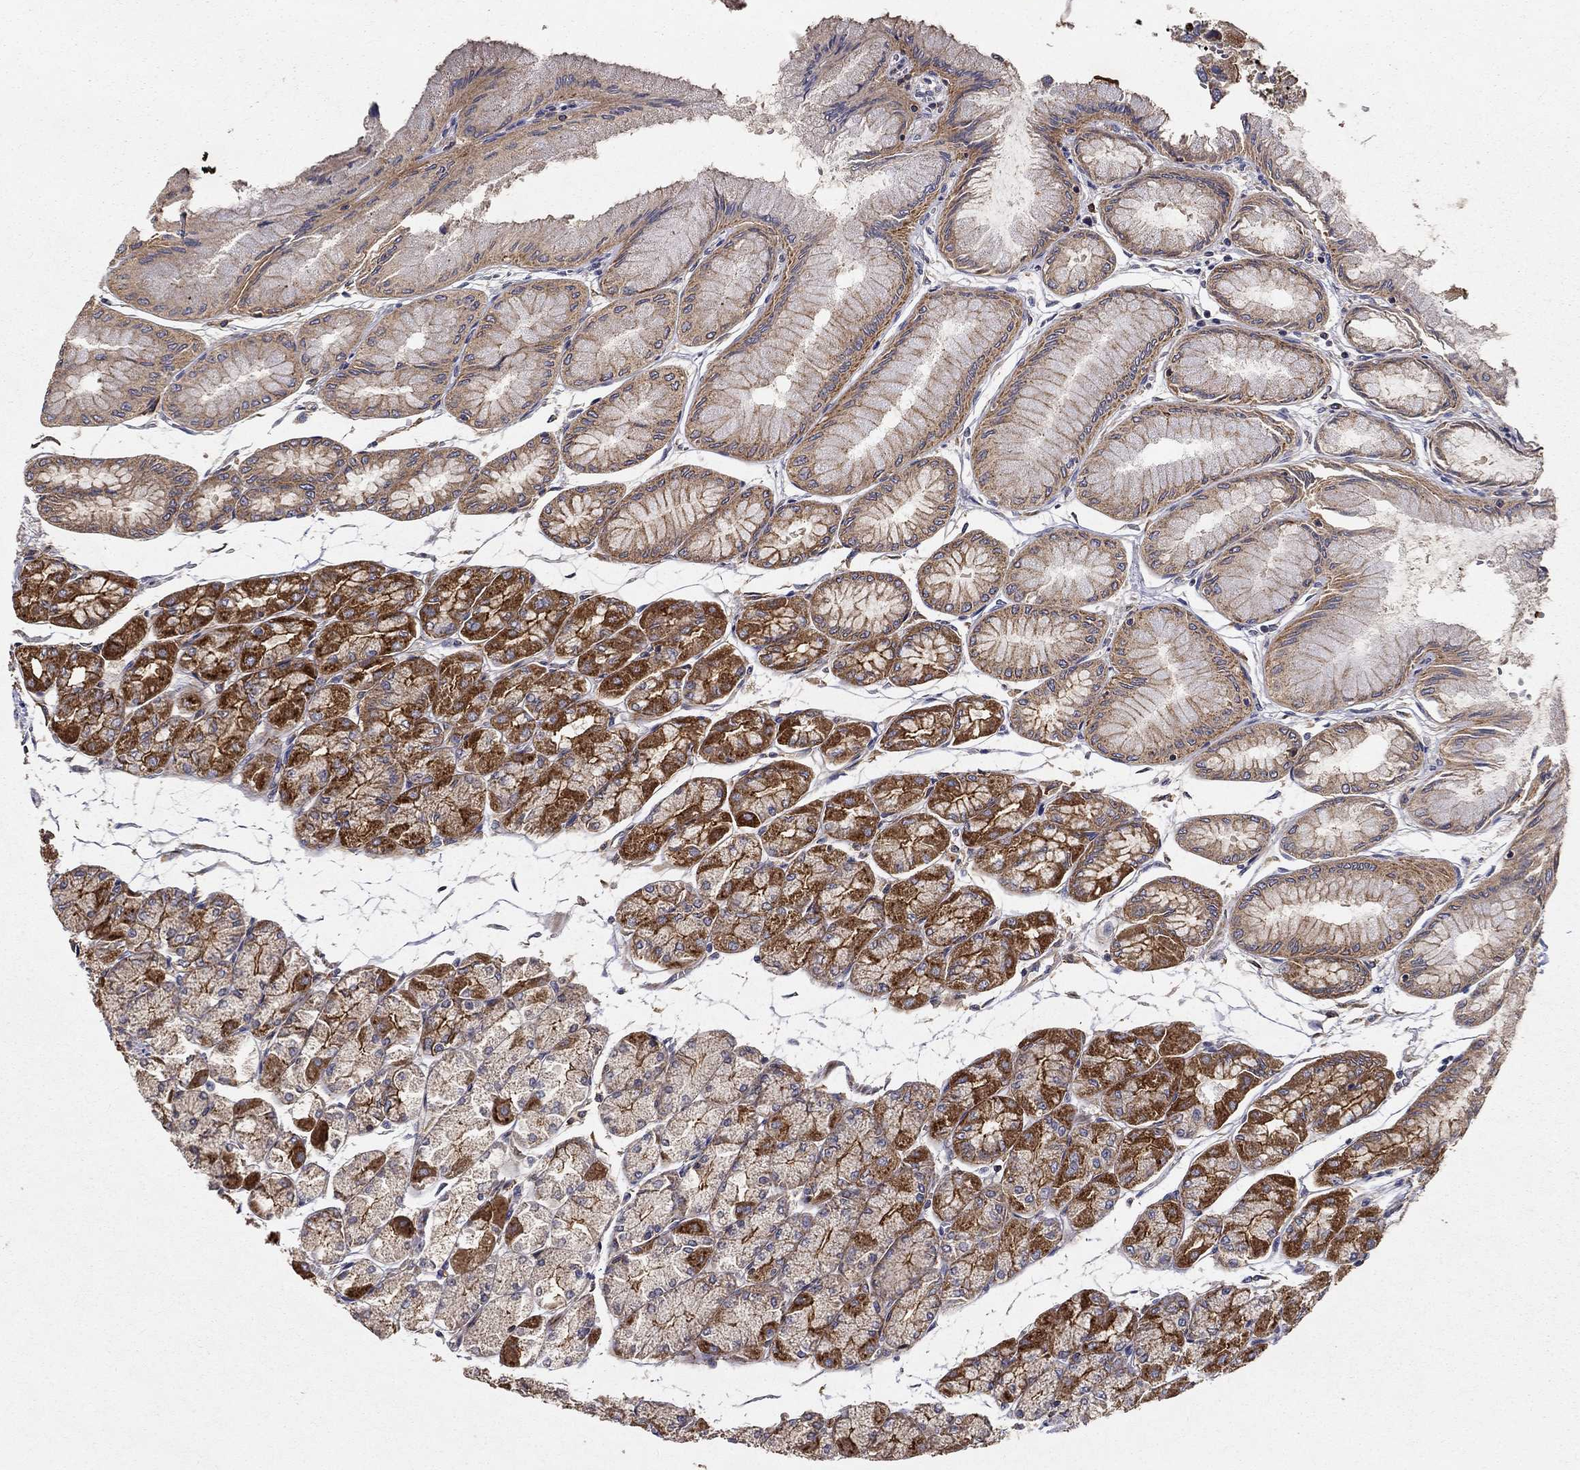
{"staining": {"intensity": "strong", "quantity": "25%-75%", "location": "cytoplasmic/membranous"}, "tissue": "stomach", "cell_type": "Glandular cells", "image_type": "normal", "snomed": [{"axis": "morphology", "description": "Normal tissue, NOS"}, {"axis": "topography", "description": "Stomach, upper"}], "caption": "The image demonstrates immunohistochemical staining of unremarkable stomach. There is strong cytoplasmic/membranous staining is seen in approximately 25%-75% of glandular cells. Using DAB (brown) and hematoxylin (blue) stains, captured at high magnification using brightfield microscopy.", "gene": "ALDH4A1", "patient": {"sex": "male", "age": 60}}